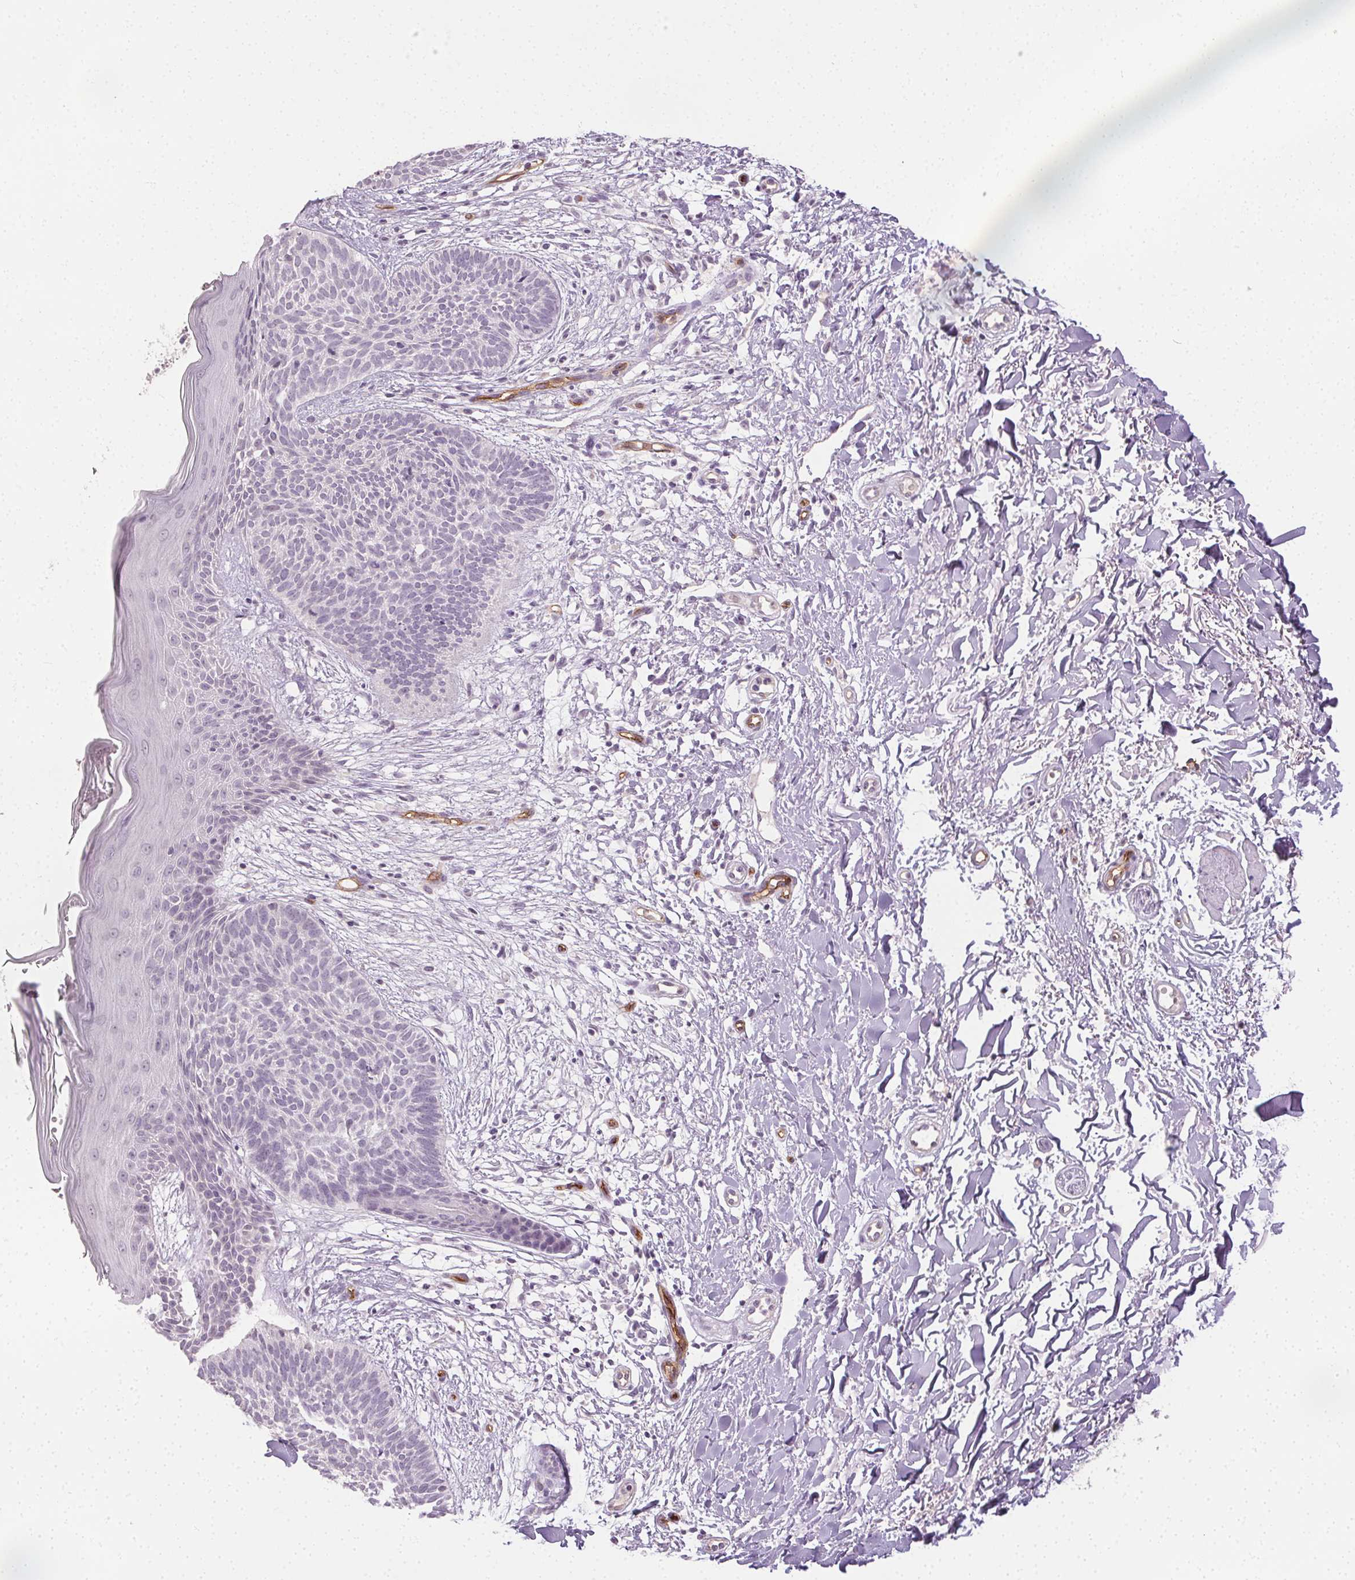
{"staining": {"intensity": "negative", "quantity": "none", "location": "none"}, "tissue": "skin cancer", "cell_type": "Tumor cells", "image_type": "cancer", "snomed": [{"axis": "morphology", "description": "Basal cell carcinoma"}, {"axis": "topography", "description": "Skin"}], "caption": "The image demonstrates no staining of tumor cells in skin cancer (basal cell carcinoma).", "gene": "PODXL", "patient": {"sex": "female", "age": 84}}